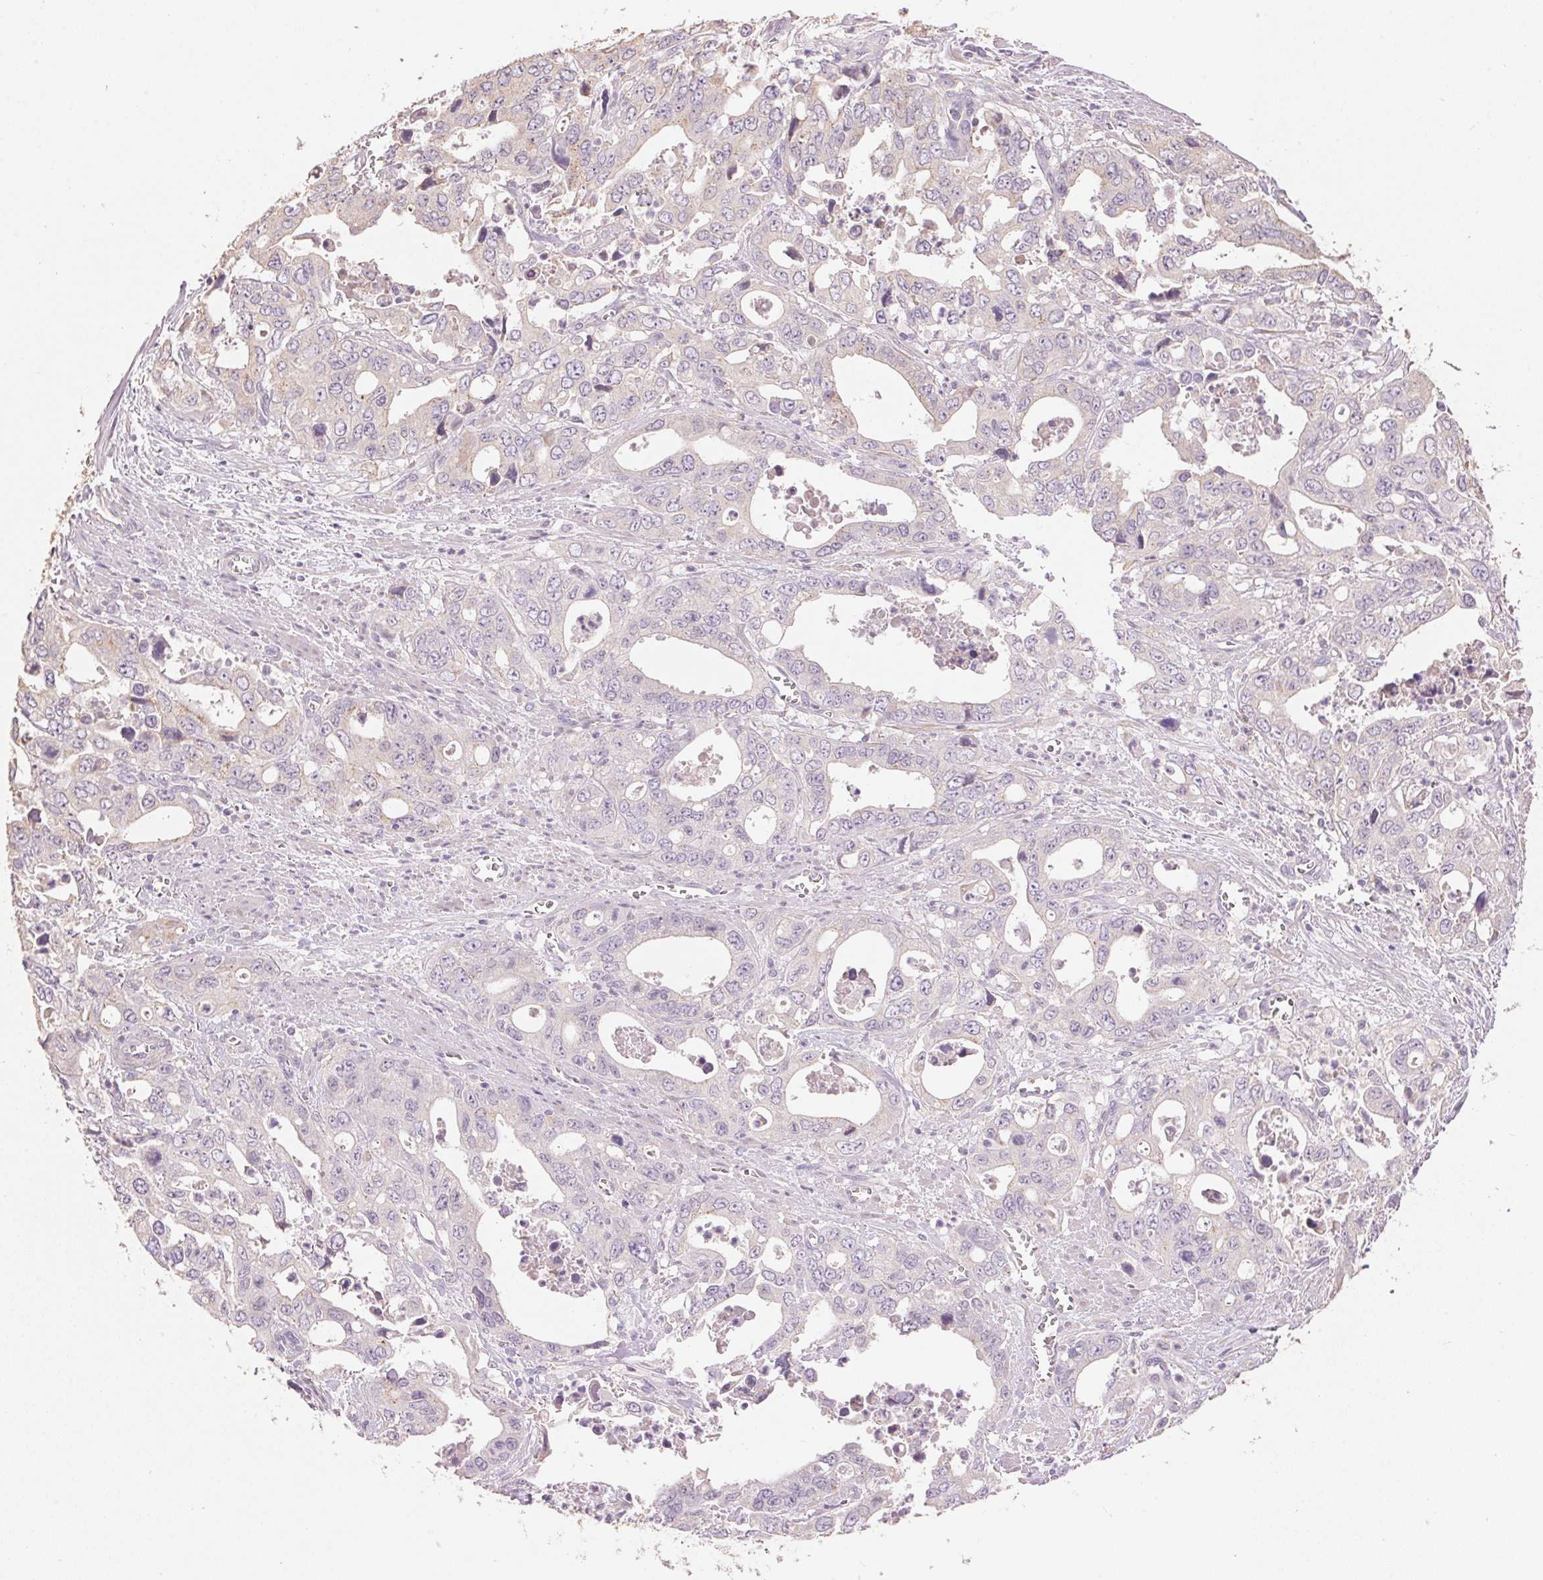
{"staining": {"intensity": "negative", "quantity": "none", "location": "none"}, "tissue": "stomach cancer", "cell_type": "Tumor cells", "image_type": "cancer", "snomed": [{"axis": "morphology", "description": "Adenocarcinoma, NOS"}, {"axis": "topography", "description": "Stomach, upper"}], "caption": "Stomach adenocarcinoma stained for a protein using immunohistochemistry reveals no expression tumor cells.", "gene": "LYZL6", "patient": {"sex": "male", "age": 74}}